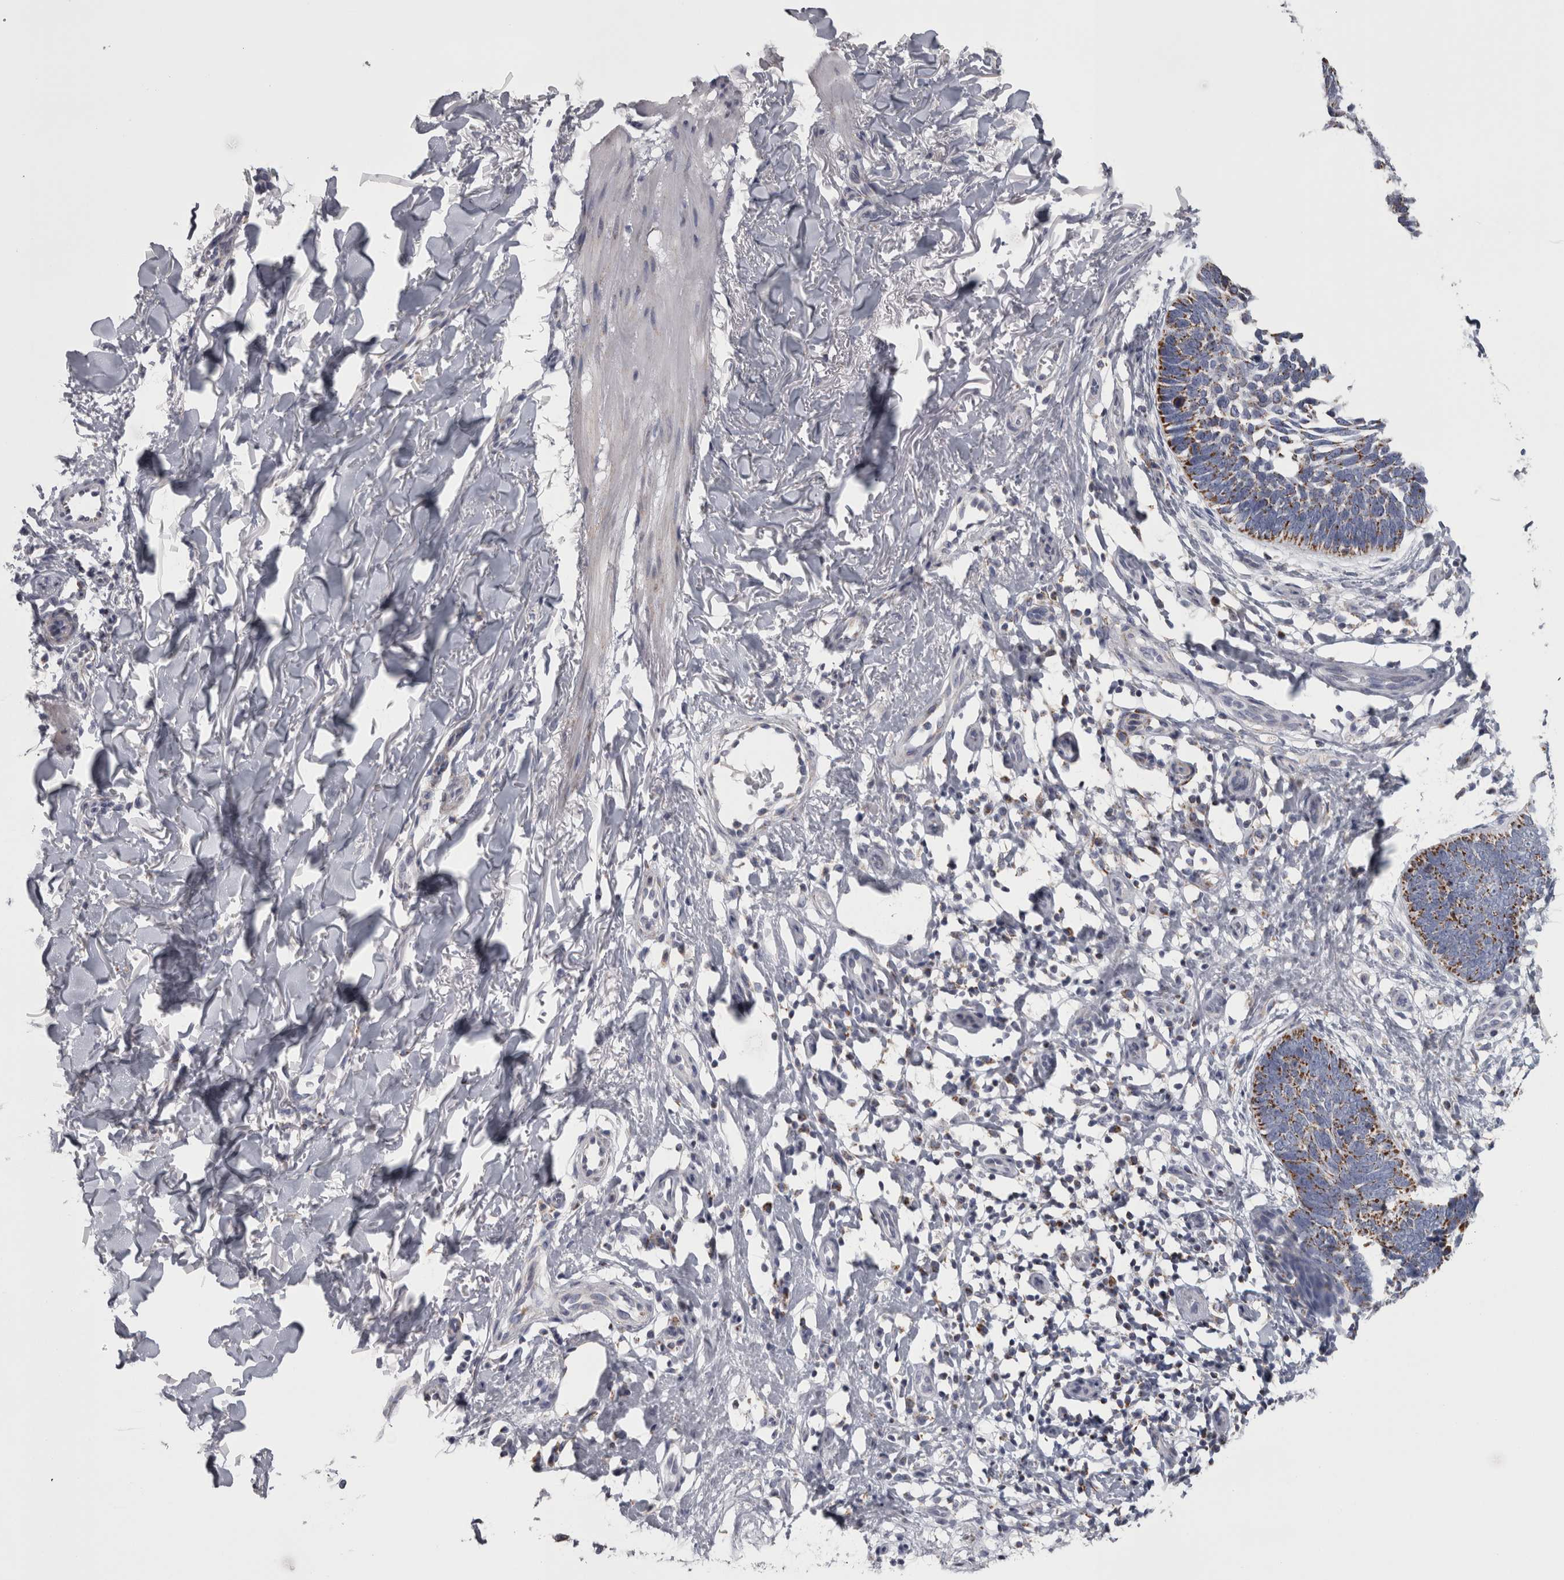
{"staining": {"intensity": "moderate", "quantity": "25%-75%", "location": "cytoplasmic/membranous"}, "tissue": "skin cancer", "cell_type": "Tumor cells", "image_type": "cancer", "snomed": [{"axis": "morphology", "description": "Normal tissue, NOS"}, {"axis": "morphology", "description": "Basal cell carcinoma"}, {"axis": "topography", "description": "Skin"}], "caption": "Basal cell carcinoma (skin) stained with a protein marker shows moderate staining in tumor cells.", "gene": "DBT", "patient": {"sex": "male", "age": 77}}